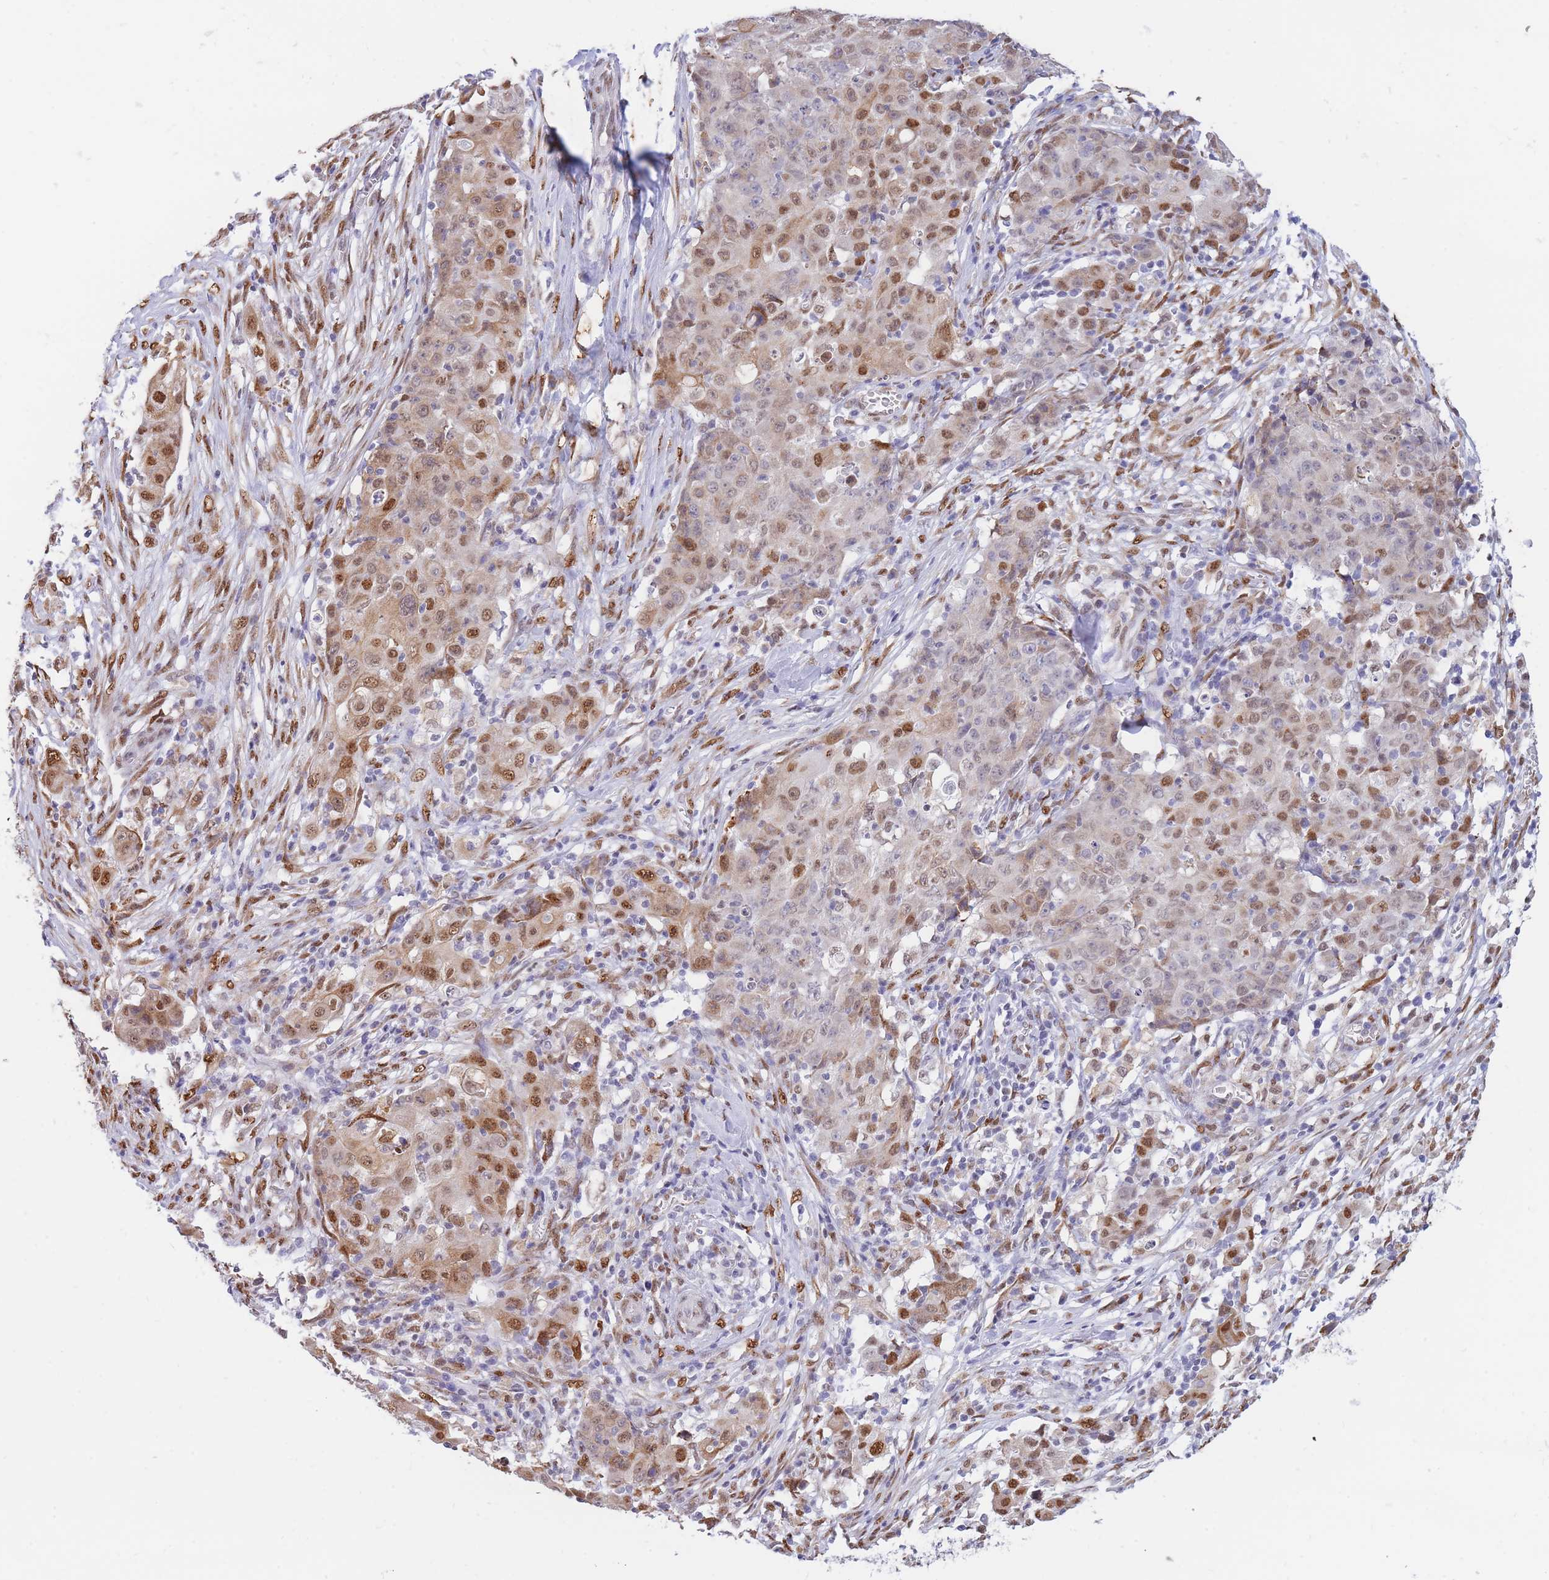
{"staining": {"intensity": "moderate", "quantity": ">75%", "location": "cytoplasmic/membranous,nuclear"}, "tissue": "ovarian cancer", "cell_type": "Tumor cells", "image_type": "cancer", "snomed": [{"axis": "morphology", "description": "Carcinoma, endometroid"}, {"axis": "topography", "description": "Ovary"}], "caption": "Approximately >75% of tumor cells in human endometroid carcinoma (ovarian) demonstrate moderate cytoplasmic/membranous and nuclear protein positivity as visualized by brown immunohistochemical staining.", "gene": "FAM153A", "patient": {"sex": "female", "age": 42}}